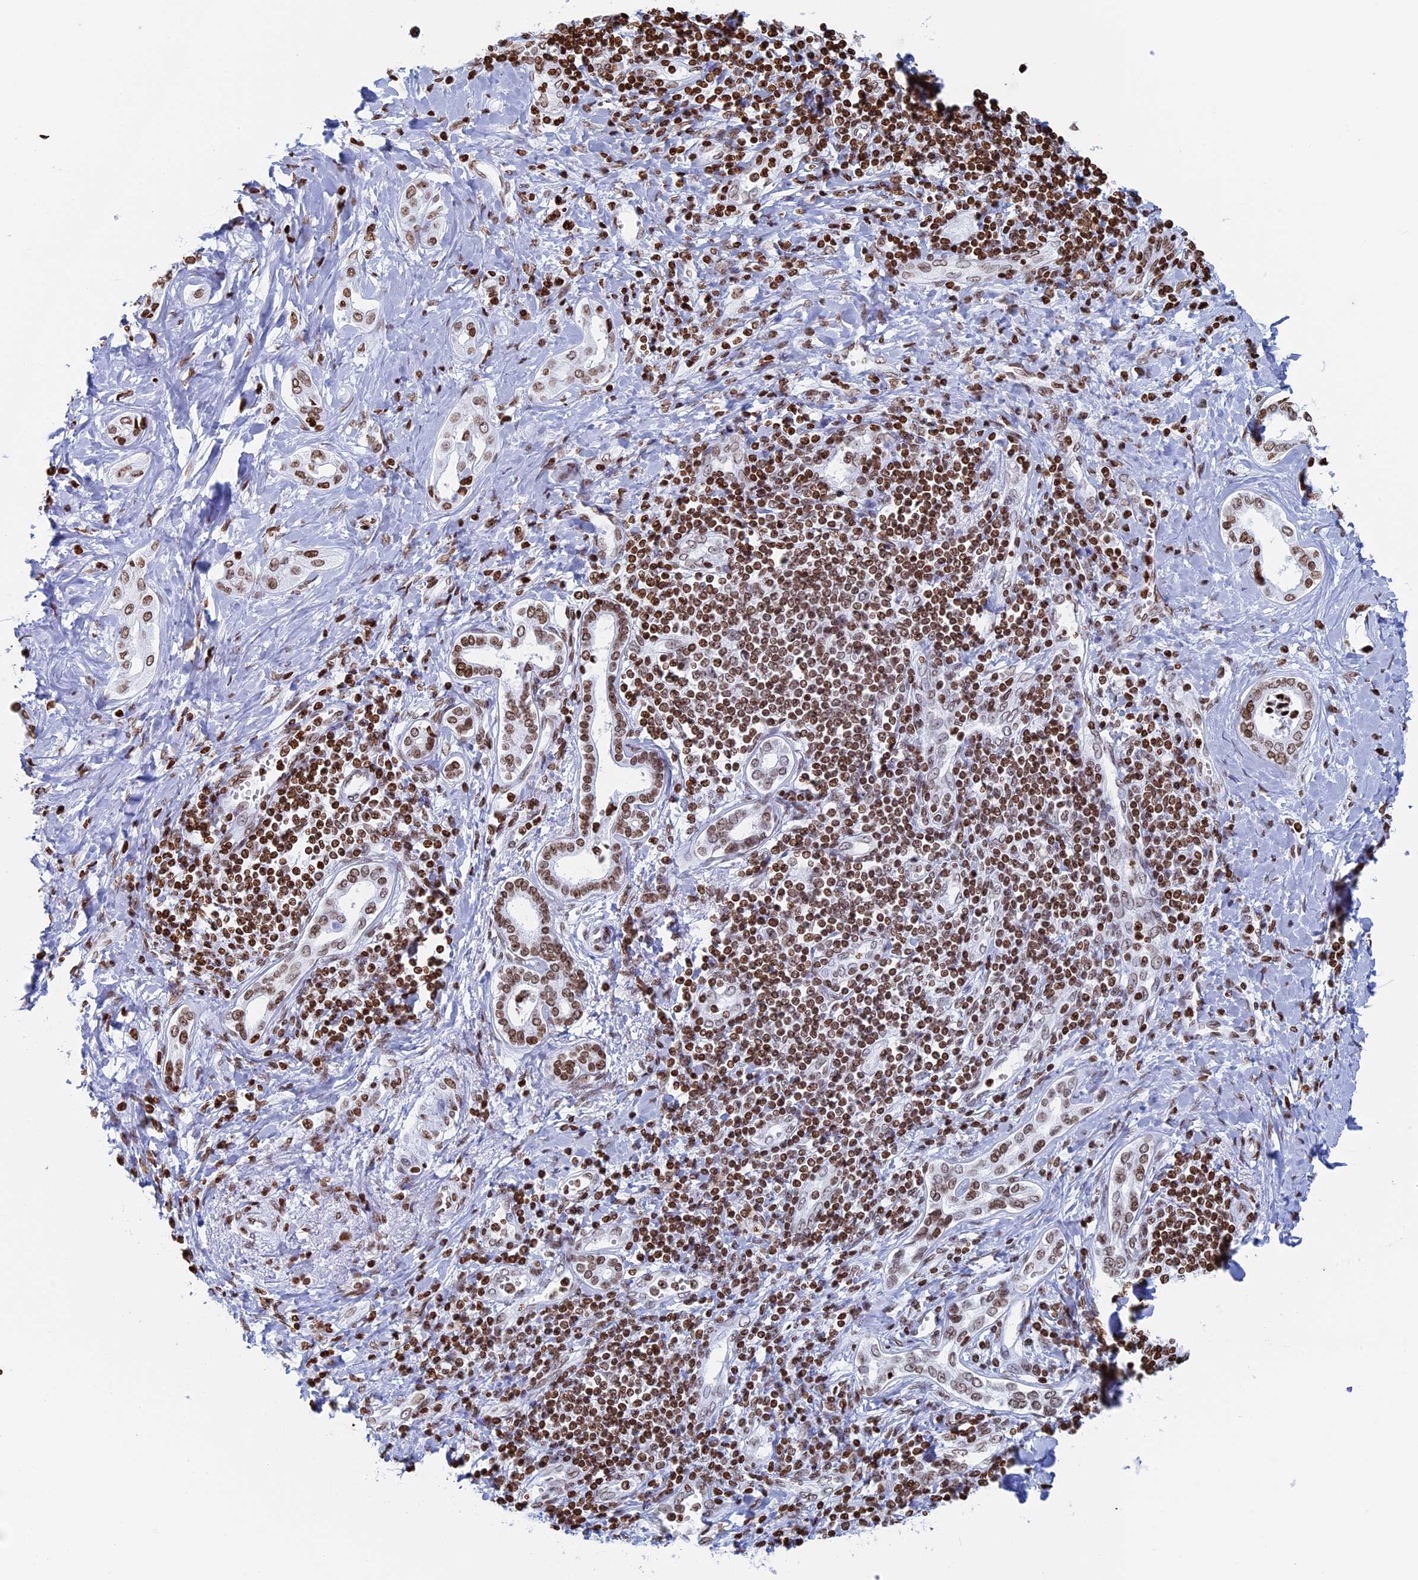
{"staining": {"intensity": "moderate", "quantity": ">75%", "location": "nuclear"}, "tissue": "liver cancer", "cell_type": "Tumor cells", "image_type": "cancer", "snomed": [{"axis": "morphology", "description": "Cholangiocarcinoma"}, {"axis": "topography", "description": "Liver"}], "caption": "This is a photomicrograph of immunohistochemistry (IHC) staining of liver cholangiocarcinoma, which shows moderate positivity in the nuclear of tumor cells.", "gene": "APOBEC3A", "patient": {"sex": "female", "age": 77}}